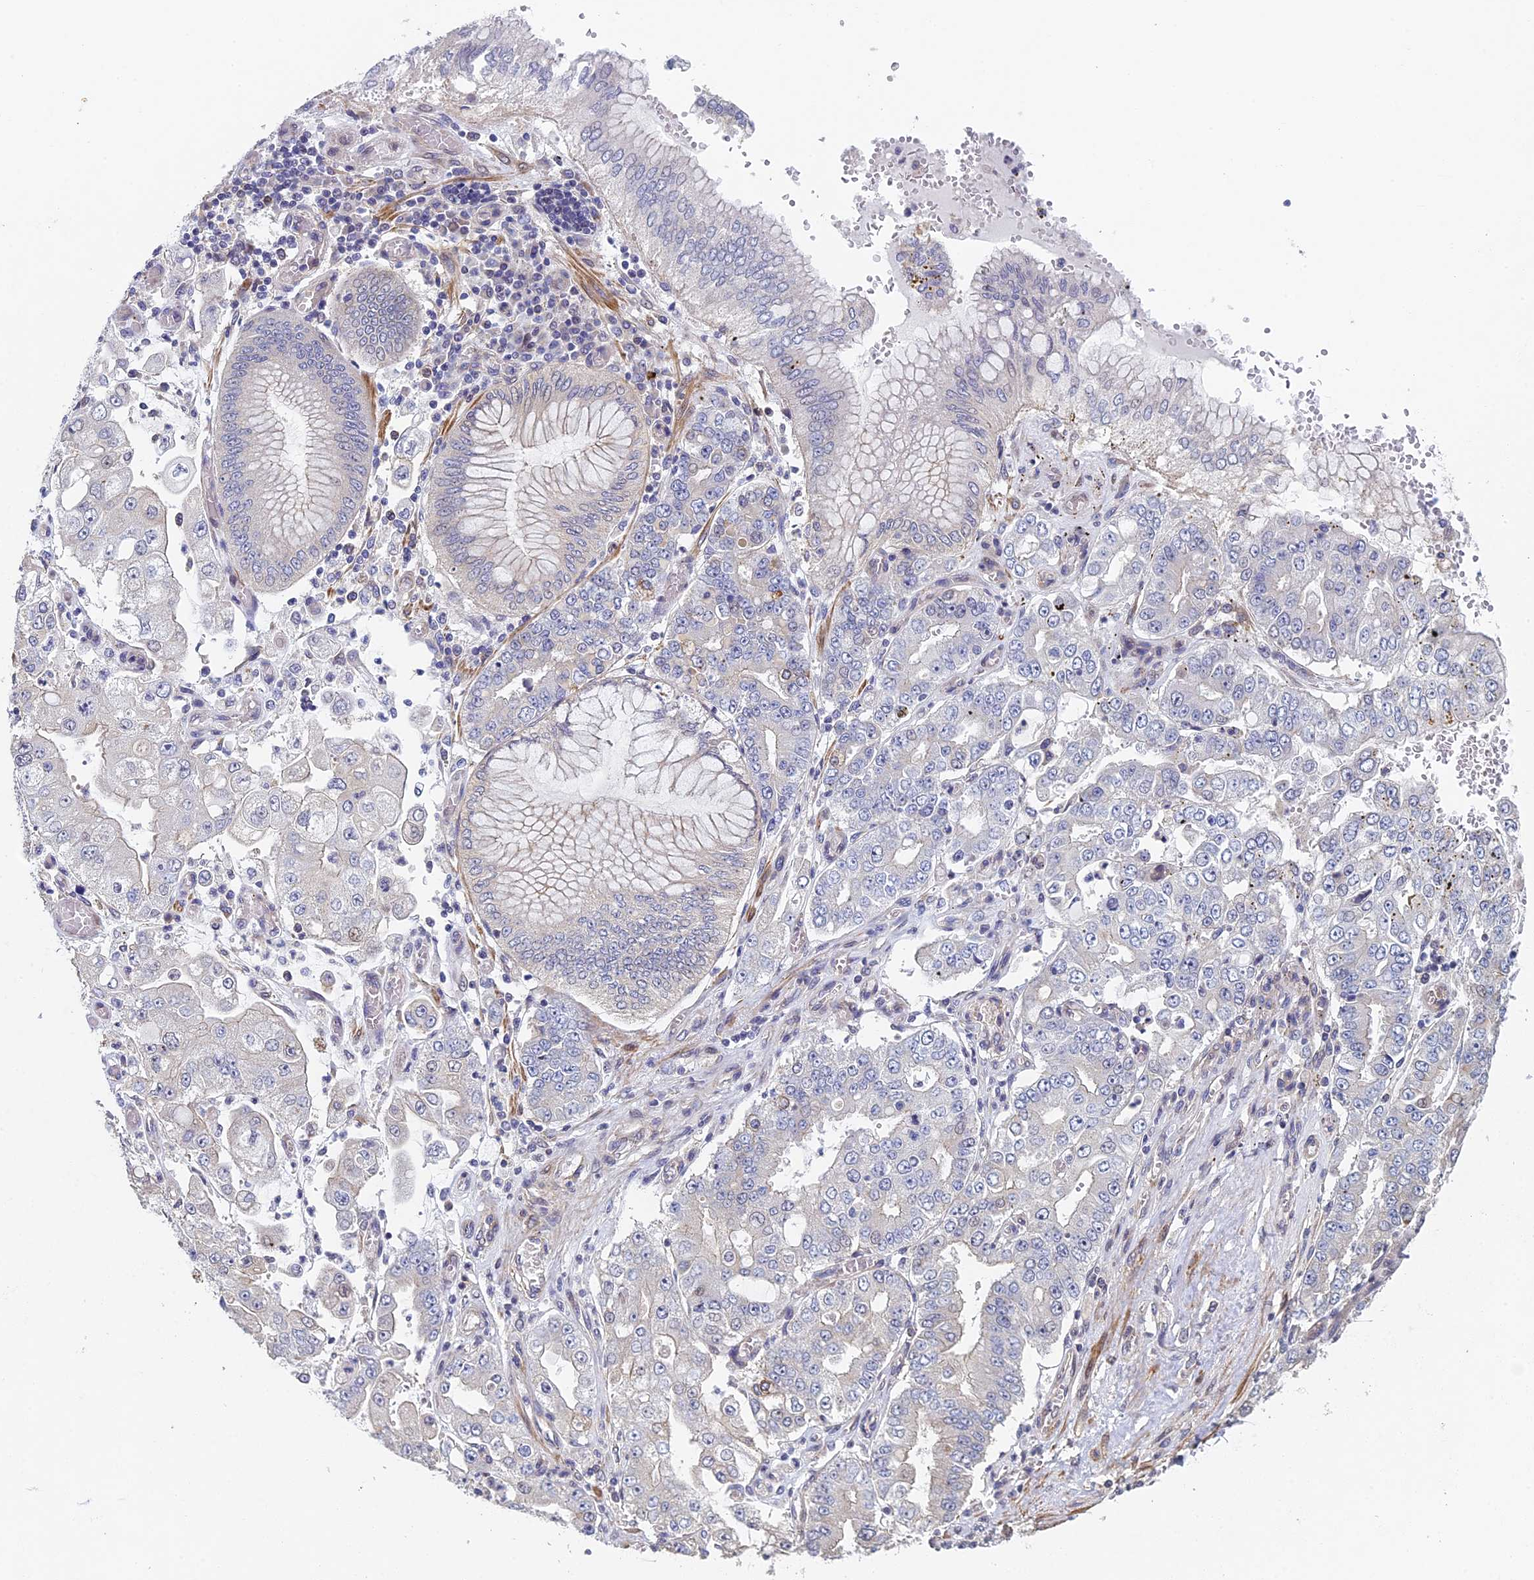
{"staining": {"intensity": "negative", "quantity": "none", "location": "none"}, "tissue": "stomach cancer", "cell_type": "Tumor cells", "image_type": "cancer", "snomed": [{"axis": "morphology", "description": "Adenocarcinoma, NOS"}, {"axis": "topography", "description": "Stomach"}], "caption": "Immunohistochemistry photomicrograph of stomach cancer (adenocarcinoma) stained for a protein (brown), which exhibits no staining in tumor cells.", "gene": "DIXDC1", "patient": {"sex": "male", "age": 76}}